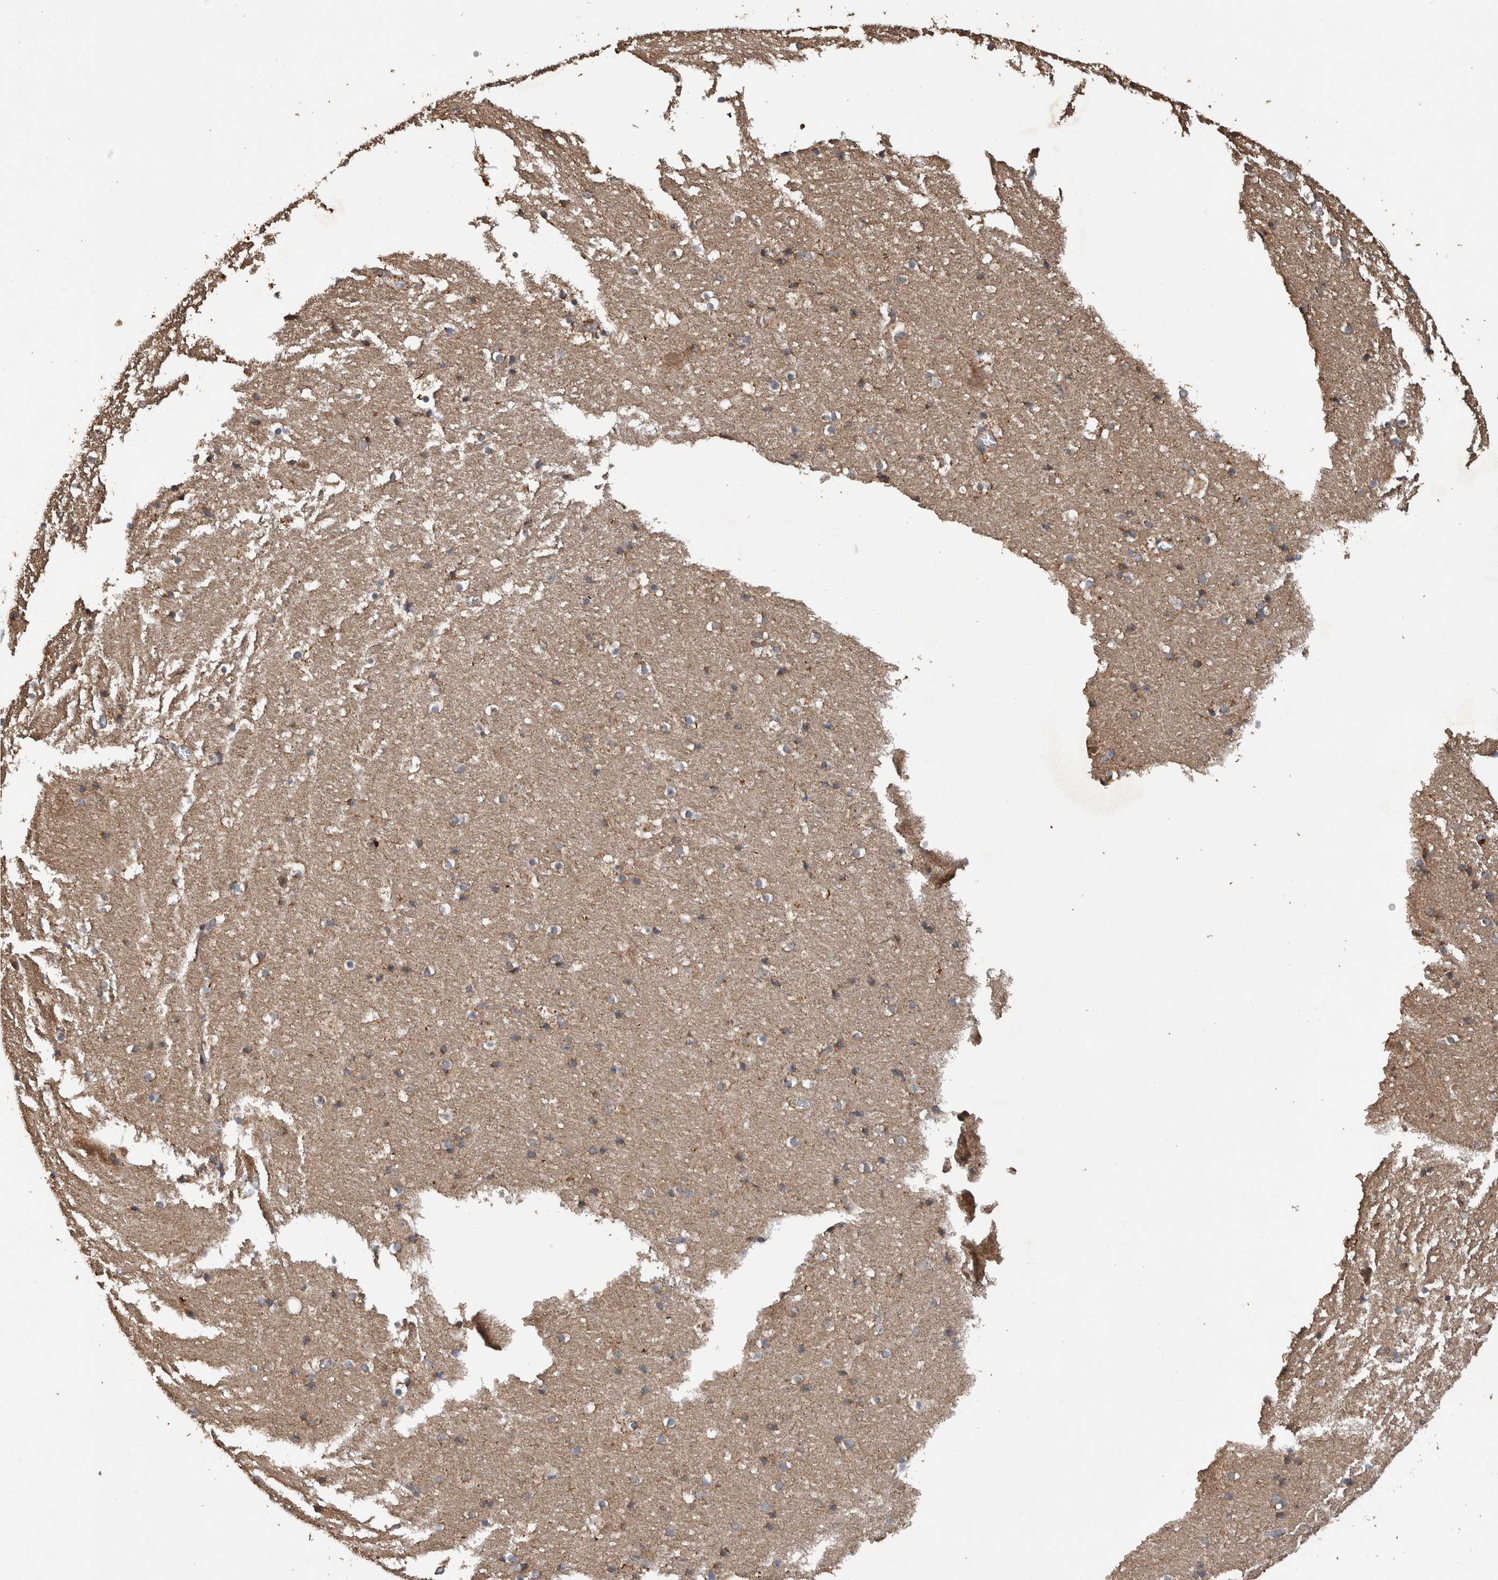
{"staining": {"intensity": "moderate", "quantity": "<25%", "location": "cytoplasmic/membranous"}, "tissue": "hippocampus", "cell_type": "Glial cells", "image_type": "normal", "snomed": [{"axis": "morphology", "description": "Normal tissue, NOS"}, {"axis": "topography", "description": "Hippocampus"}], "caption": "The photomicrograph exhibits staining of unremarkable hippocampus, revealing moderate cytoplasmic/membranous protein staining (brown color) within glial cells. Using DAB (3,3'-diaminobenzidine) (brown) and hematoxylin (blue) stains, captured at high magnification using brightfield microscopy.", "gene": "ENSG00000251537", "patient": {"sex": "male", "age": 45}}